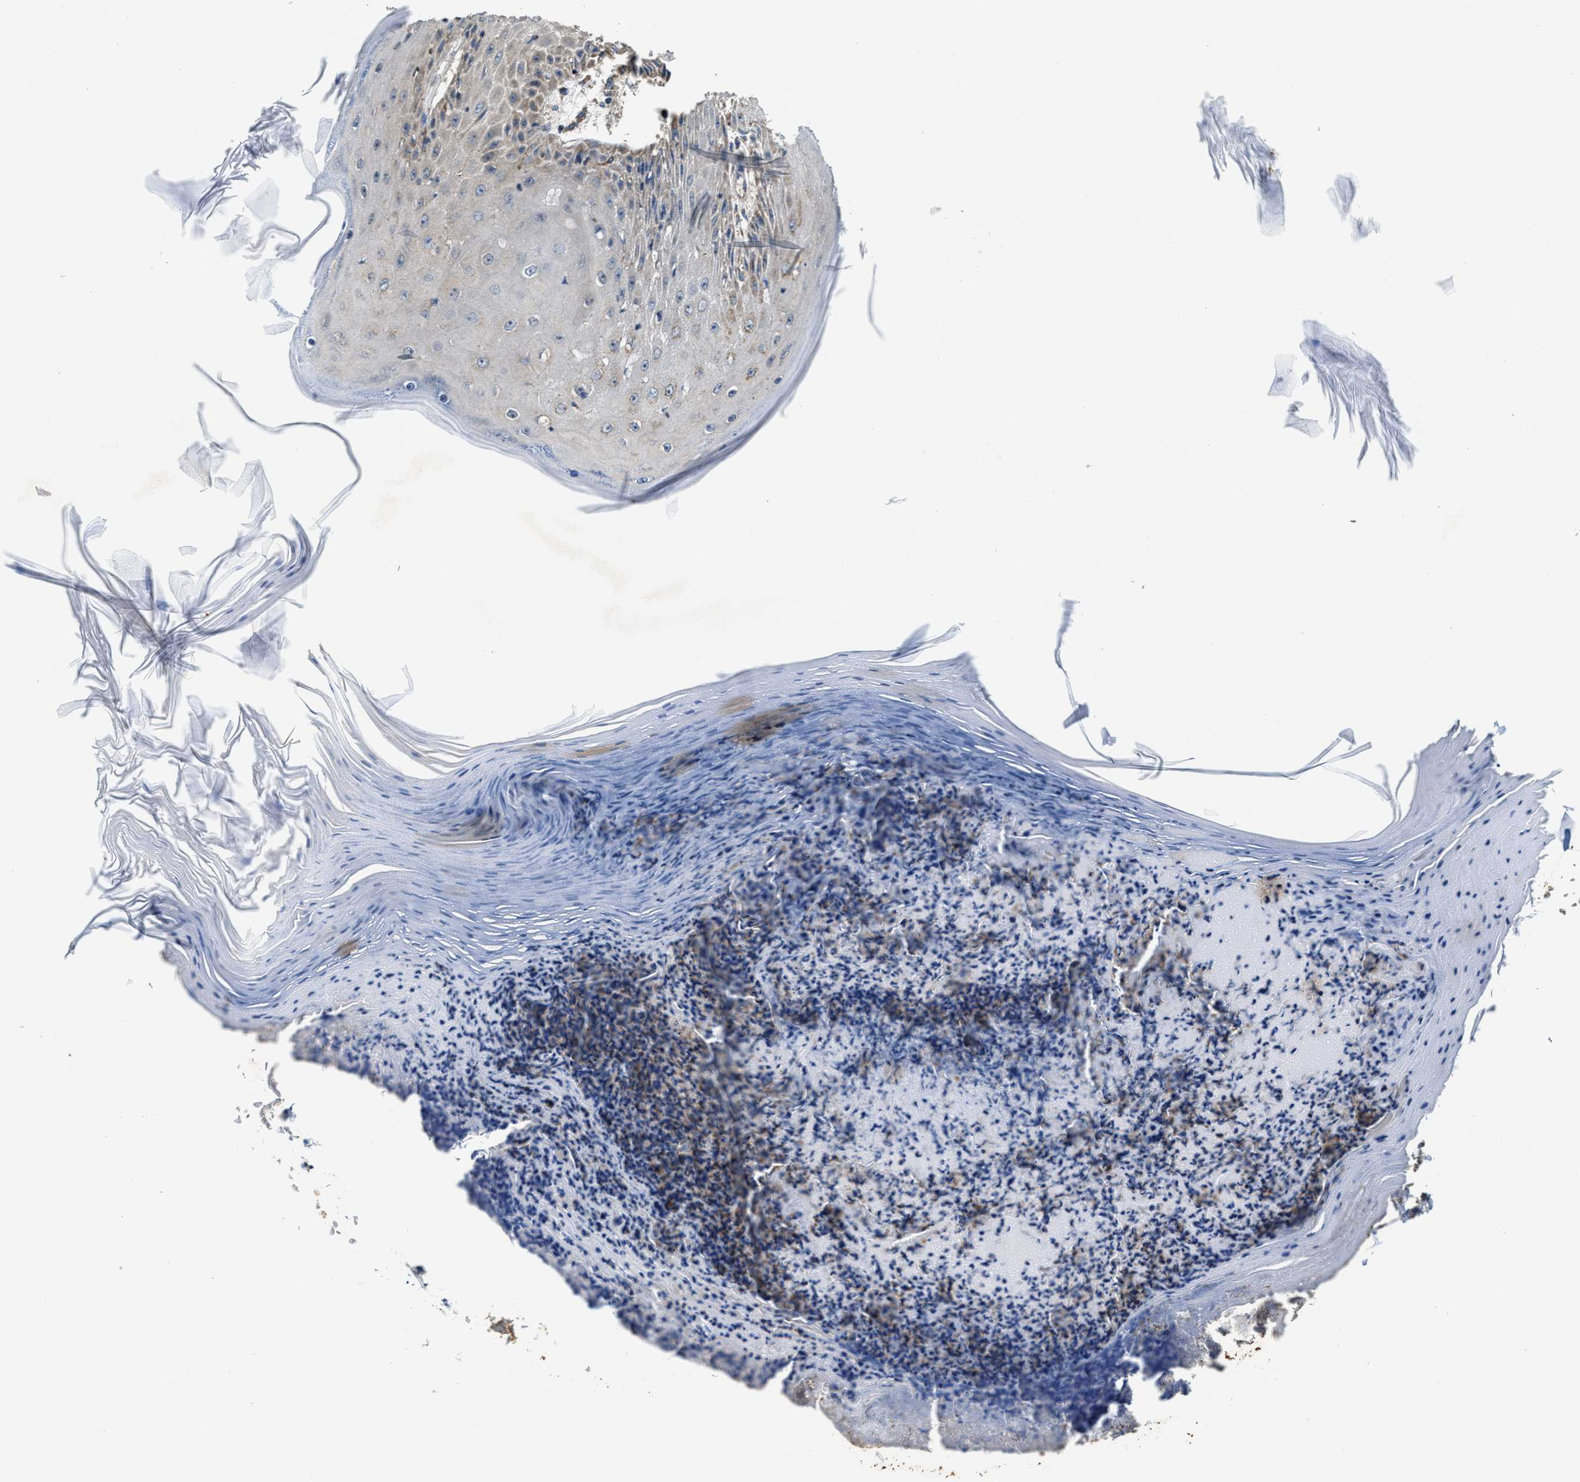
{"staining": {"intensity": "weak", "quantity": "<25%", "location": "cytoplasmic/membranous"}, "tissue": "skin cancer", "cell_type": "Tumor cells", "image_type": "cancer", "snomed": [{"axis": "morphology", "description": "Squamous cell carcinoma, NOS"}, {"axis": "topography", "description": "Skin"}], "caption": "High magnification brightfield microscopy of skin squamous cell carcinoma stained with DAB (brown) and counterstained with hematoxylin (blue): tumor cells show no significant staining.", "gene": "GFRA3", "patient": {"sex": "female", "age": 73}}